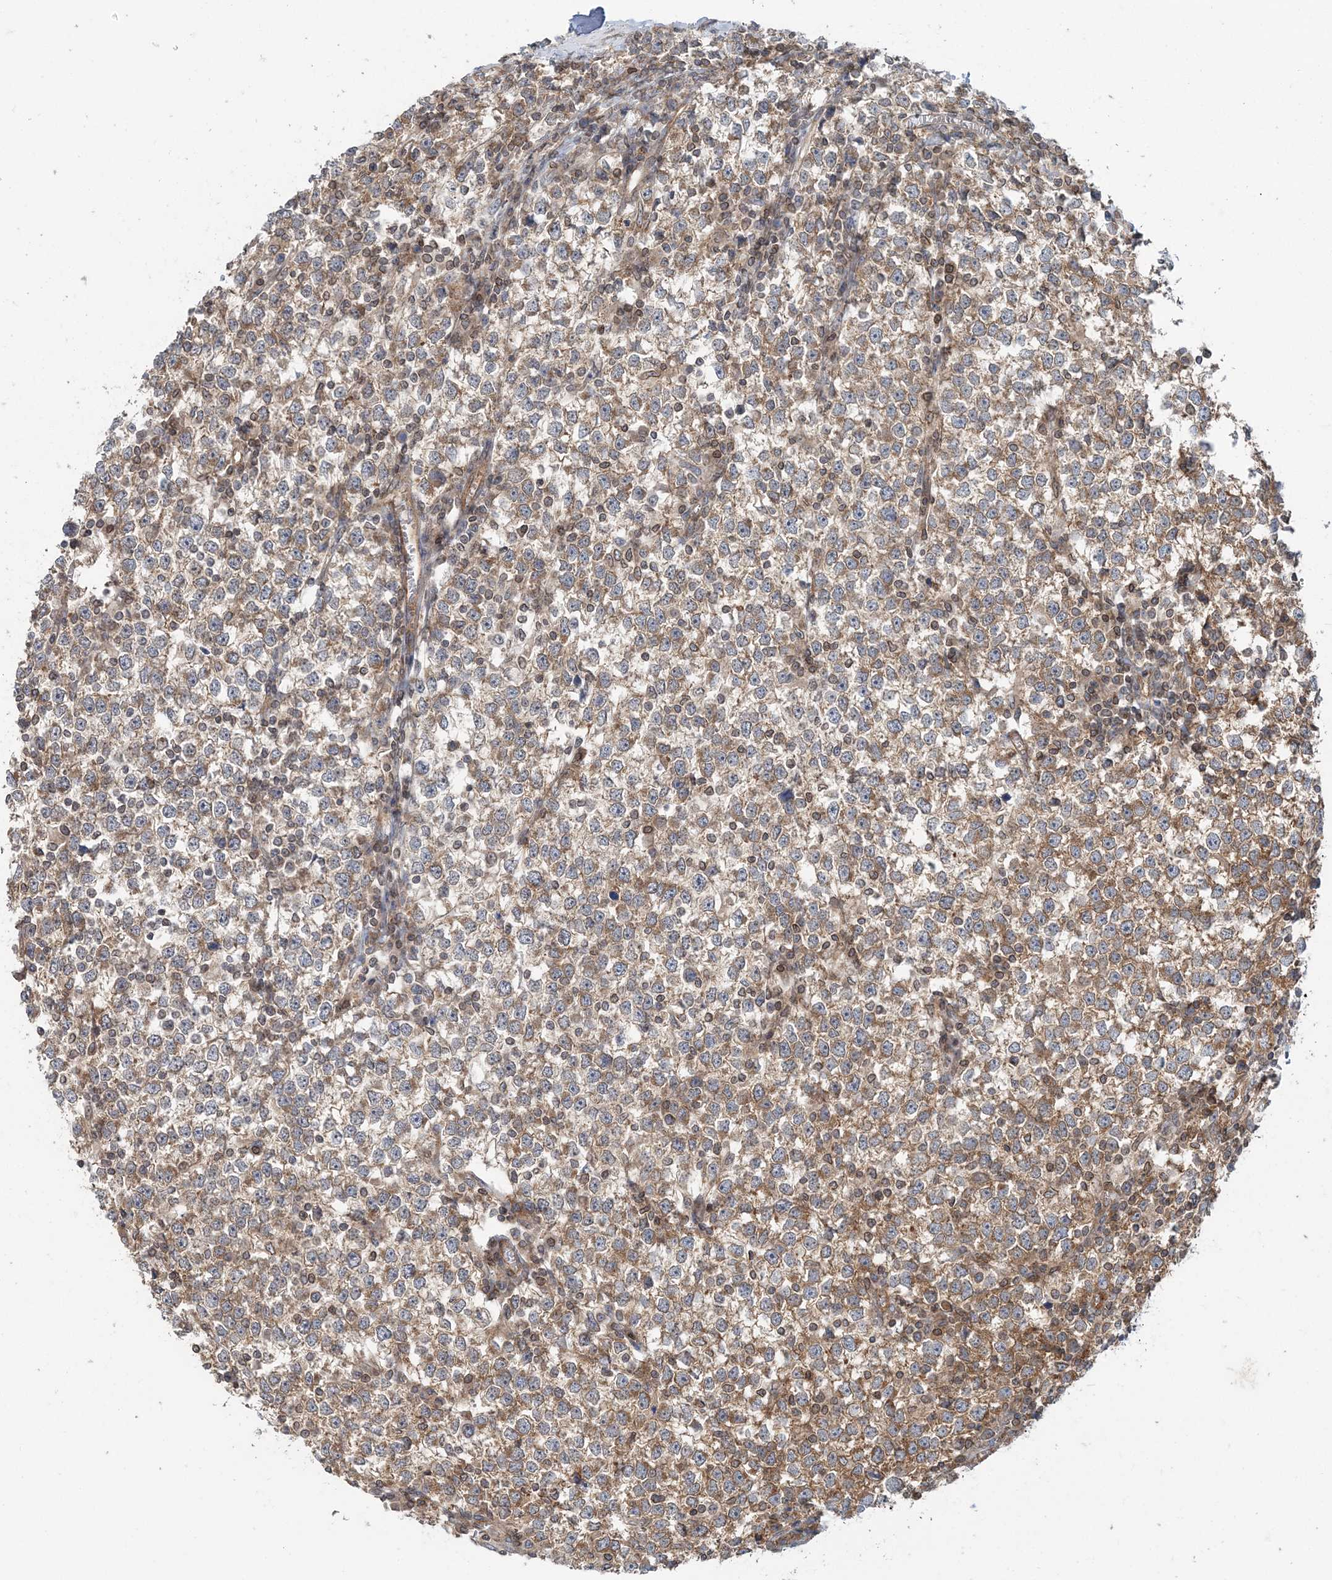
{"staining": {"intensity": "moderate", "quantity": "25%-75%", "location": "cytoplasmic/membranous"}, "tissue": "testis cancer", "cell_type": "Tumor cells", "image_type": "cancer", "snomed": [{"axis": "morphology", "description": "Seminoma, NOS"}, {"axis": "topography", "description": "Testis"}], "caption": "Testis cancer (seminoma) stained with a brown dye reveals moderate cytoplasmic/membranous positive positivity in approximately 25%-75% of tumor cells.", "gene": "MOB4", "patient": {"sex": "male", "age": 65}}